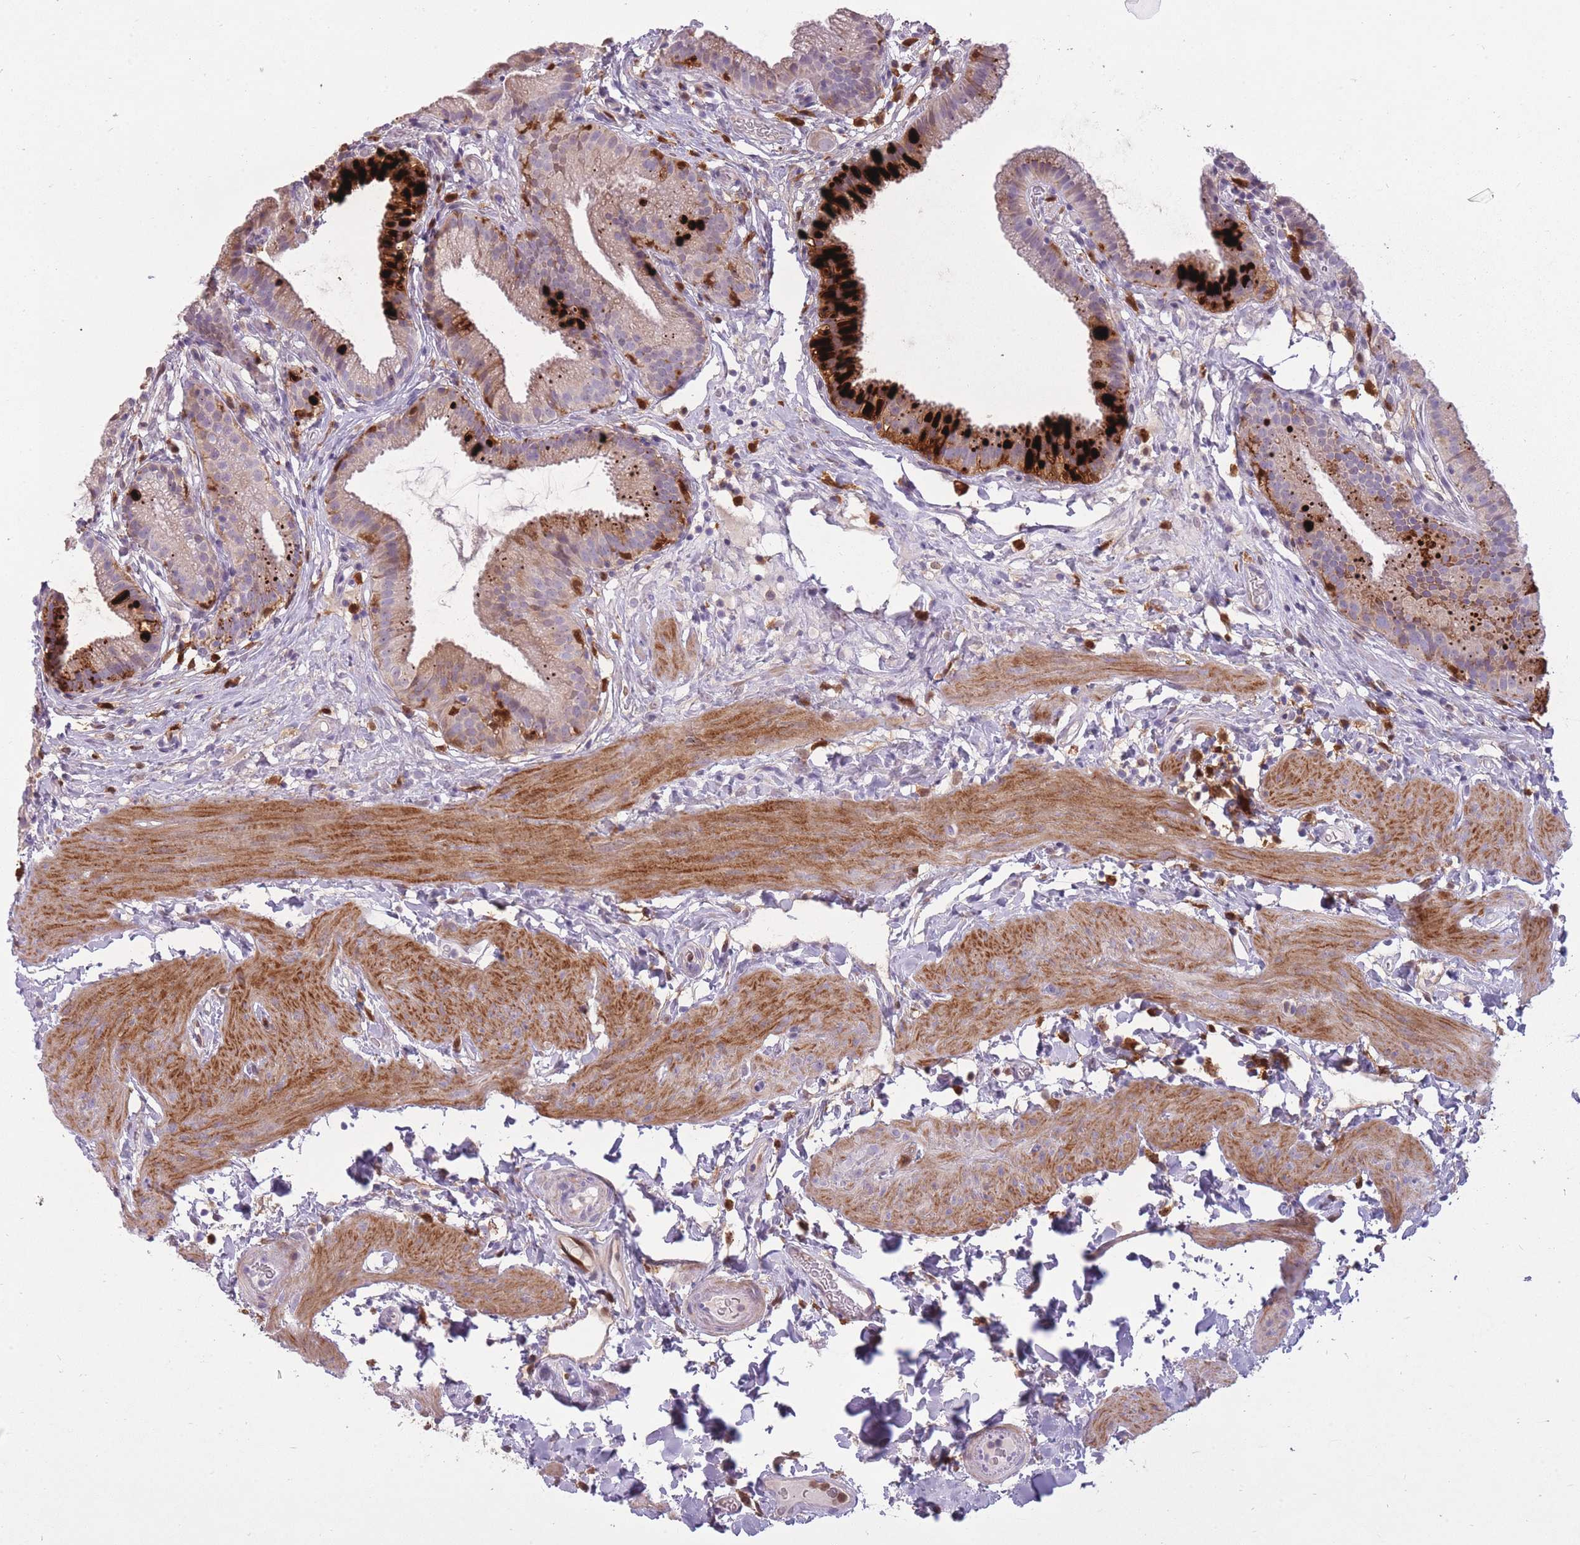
{"staining": {"intensity": "moderate", "quantity": "25%-75%", "location": "cytoplasmic/membranous"}, "tissue": "gallbladder", "cell_type": "Glandular cells", "image_type": "normal", "snomed": [{"axis": "morphology", "description": "Normal tissue, NOS"}, {"axis": "topography", "description": "Gallbladder"}], "caption": "Gallbladder was stained to show a protein in brown. There is medium levels of moderate cytoplasmic/membranous staining in about 25%-75% of glandular cells. The protein is stained brown, and the nuclei are stained in blue (DAB (3,3'-diaminobenzidine) IHC with brightfield microscopy, high magnification).", "gene": "LGALS9B", "patient": {"sex": "female", "age": 46}}